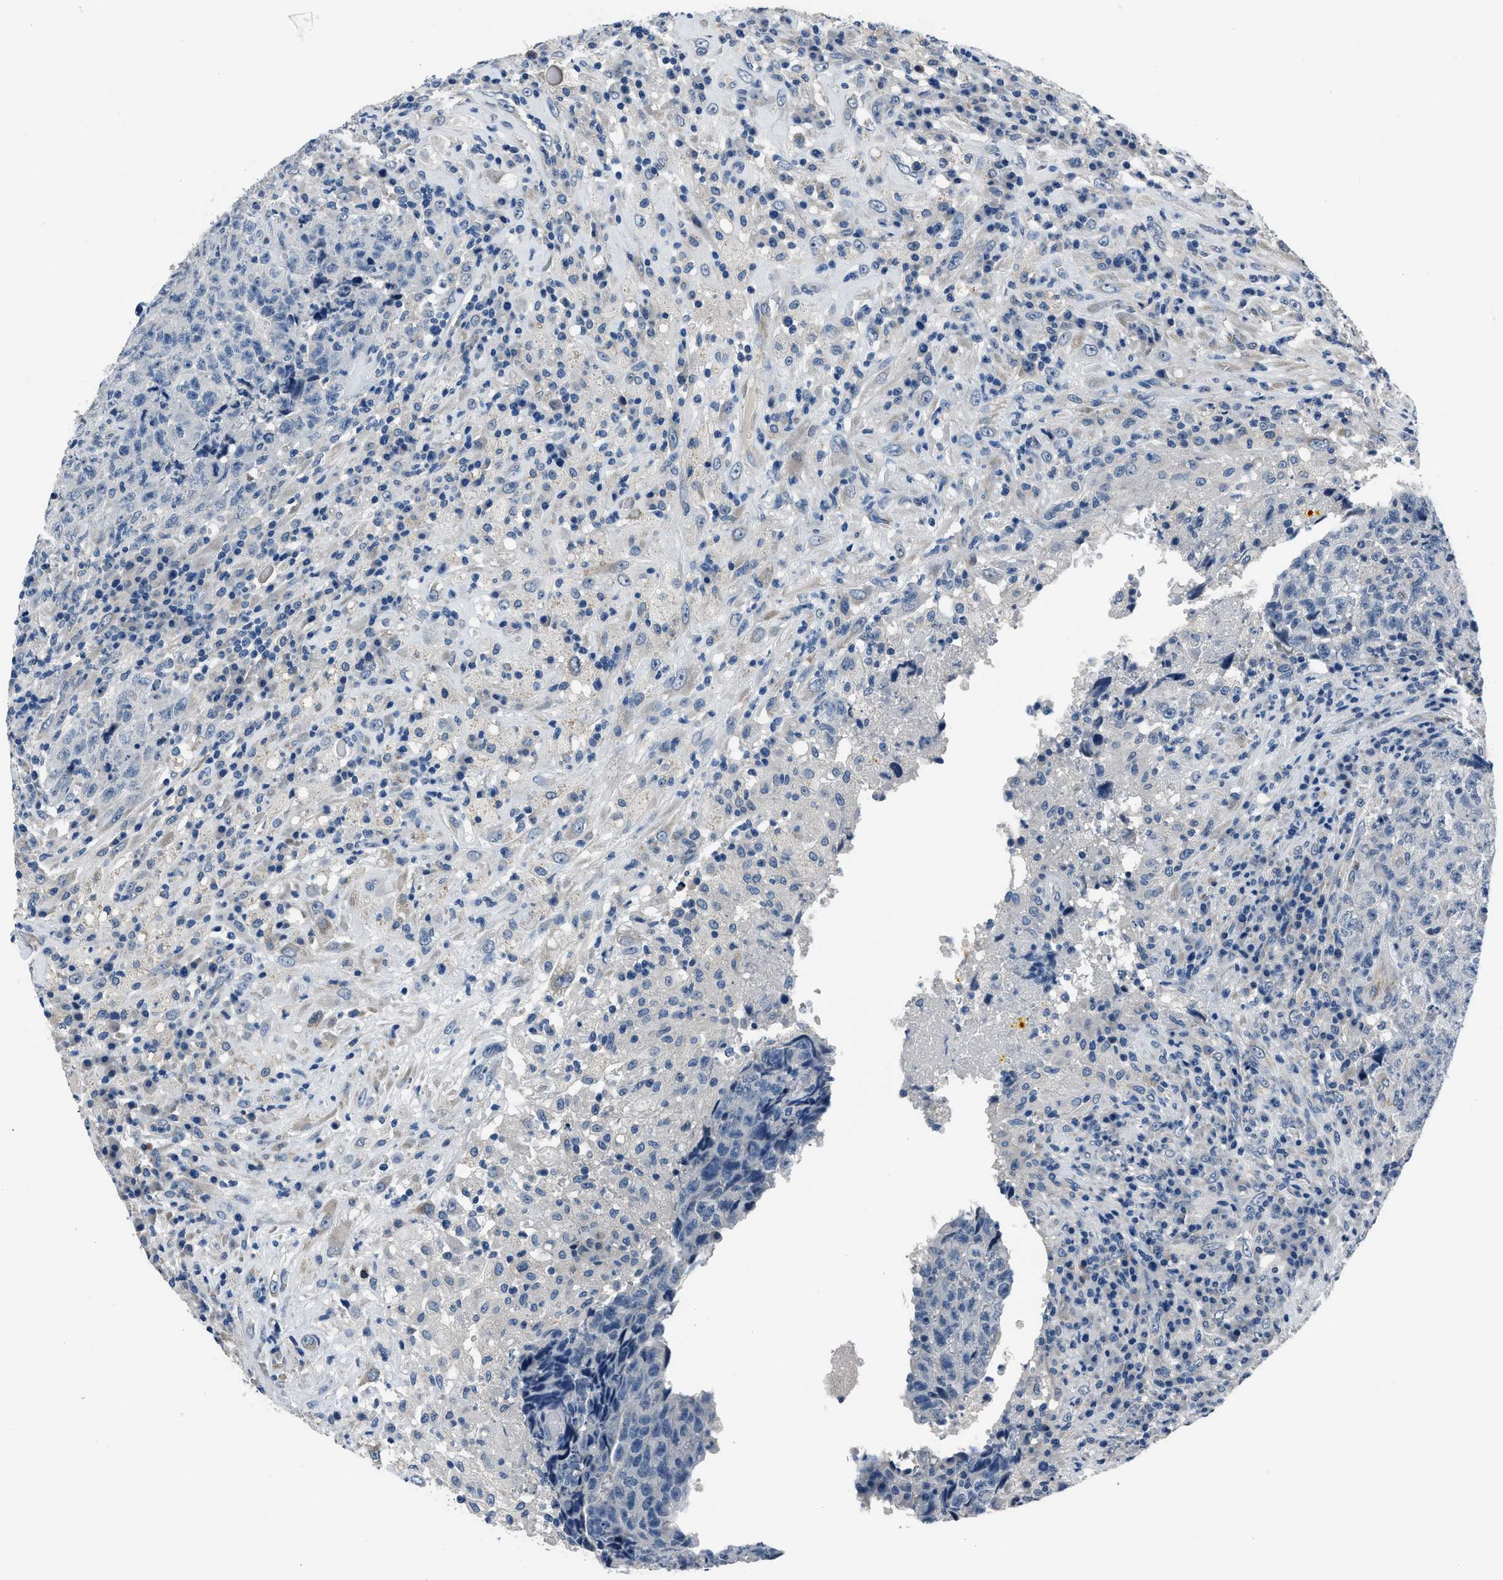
{"staining": {"intensity": "negative", "quantity": "none", "location": "none"}, "tissue": "testis cancer", "cell_type": "Tumor cells", "image_type": "cancer", "snomed": [{"axis": "morphology", "description": "Necrosis, NOS"}, {"axis": "morphology", "description": "Carcinoma, Embryonal, NOS"}, {"axis": "topography", "description": "Testis"}], "caption": "High magnification brightfield microscopy of embryonal carcinoma (testis) stained with DAB (brown) and counterstained with hematoxylin (blue): tumor cells show no significant expression.", "gene": "GJA3", "patient": {"sex": "male", "age": 19}}